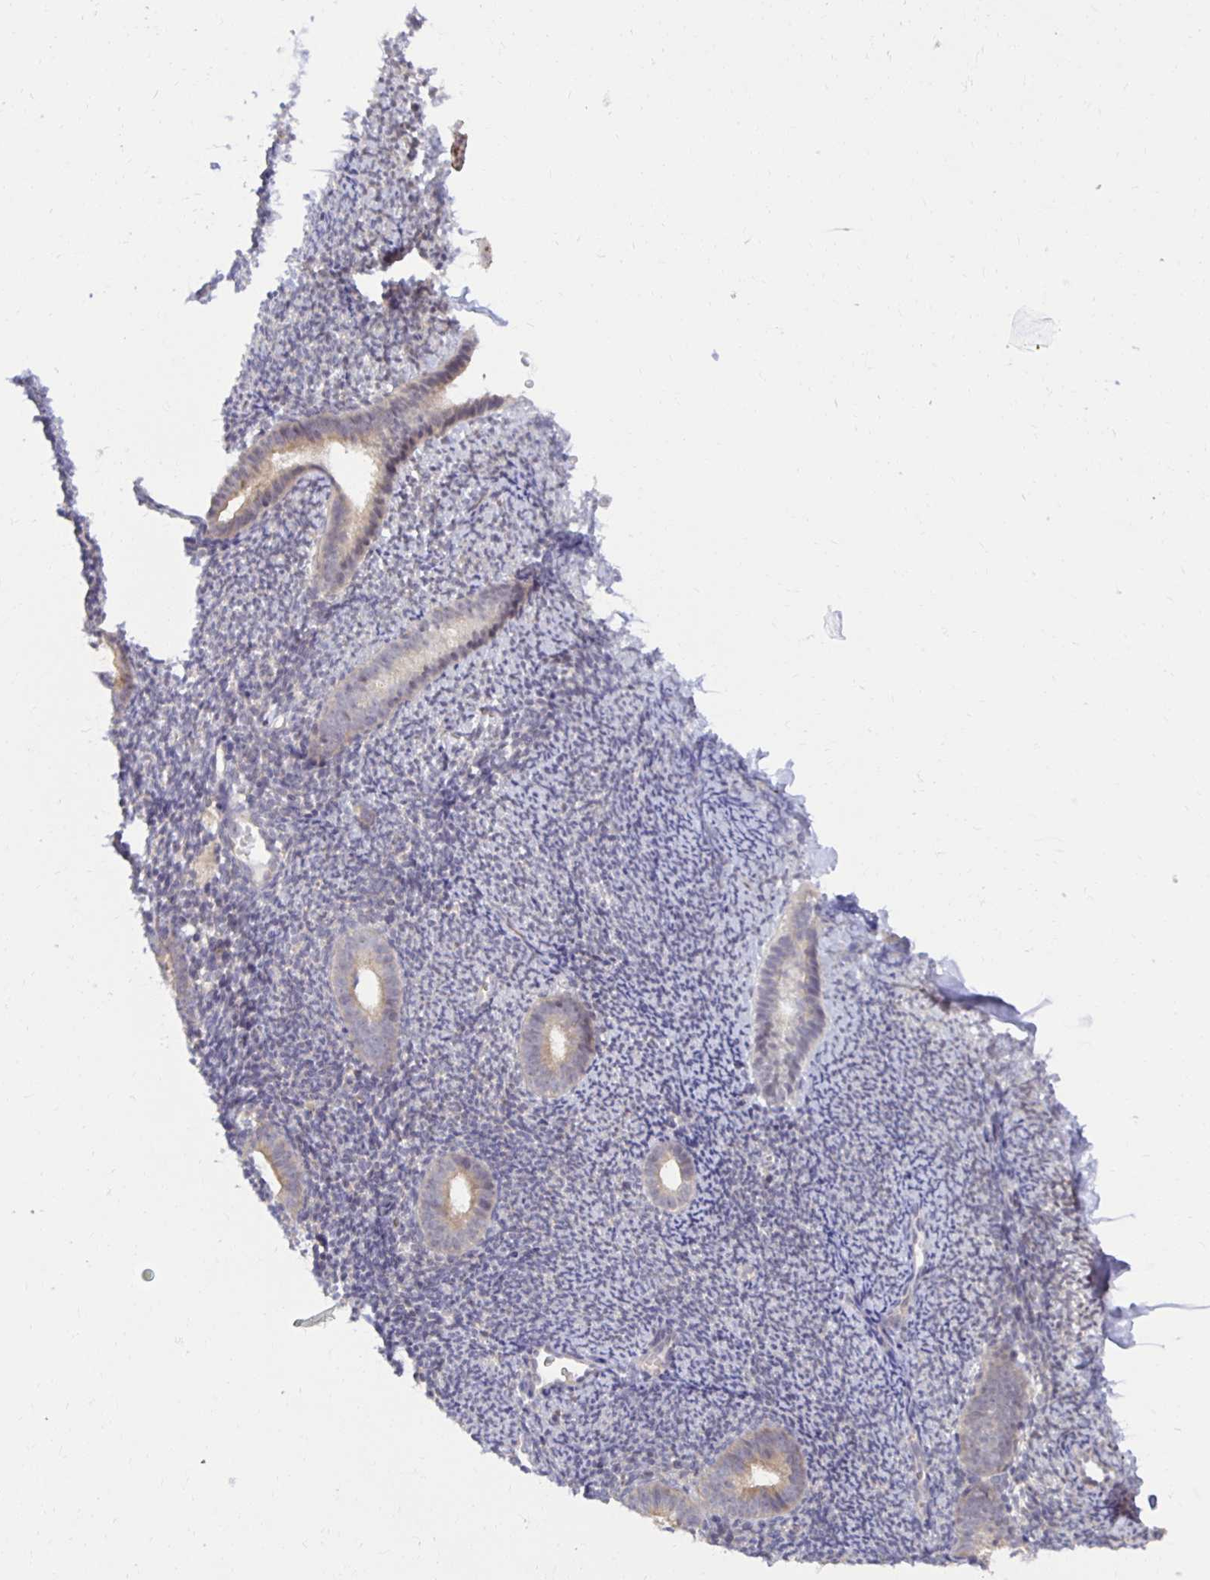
{"staining": {"intensity": "weak", "quantity": "<25%", "location": "cytoplasmic/membranous"}, "tissue": "endometrium", "cell_type": "Cells in endometrial stroma", "image_type": "normal", "snomed": [{"axis": "morphology", "description": "Normal tissue, NOS"}, {"axis": "topography", "description": "Endometrium"}], "caption": "The immunohistochemistry image has no significant positivity in cells in endometrial stroma of endometrium. (DAB (3,3'-diaminobenzidine) IHC visualized using brightfield microscopy, high magnification).", "gene": "MIEN1", "patient": {"sex": "female", "age": 39}}